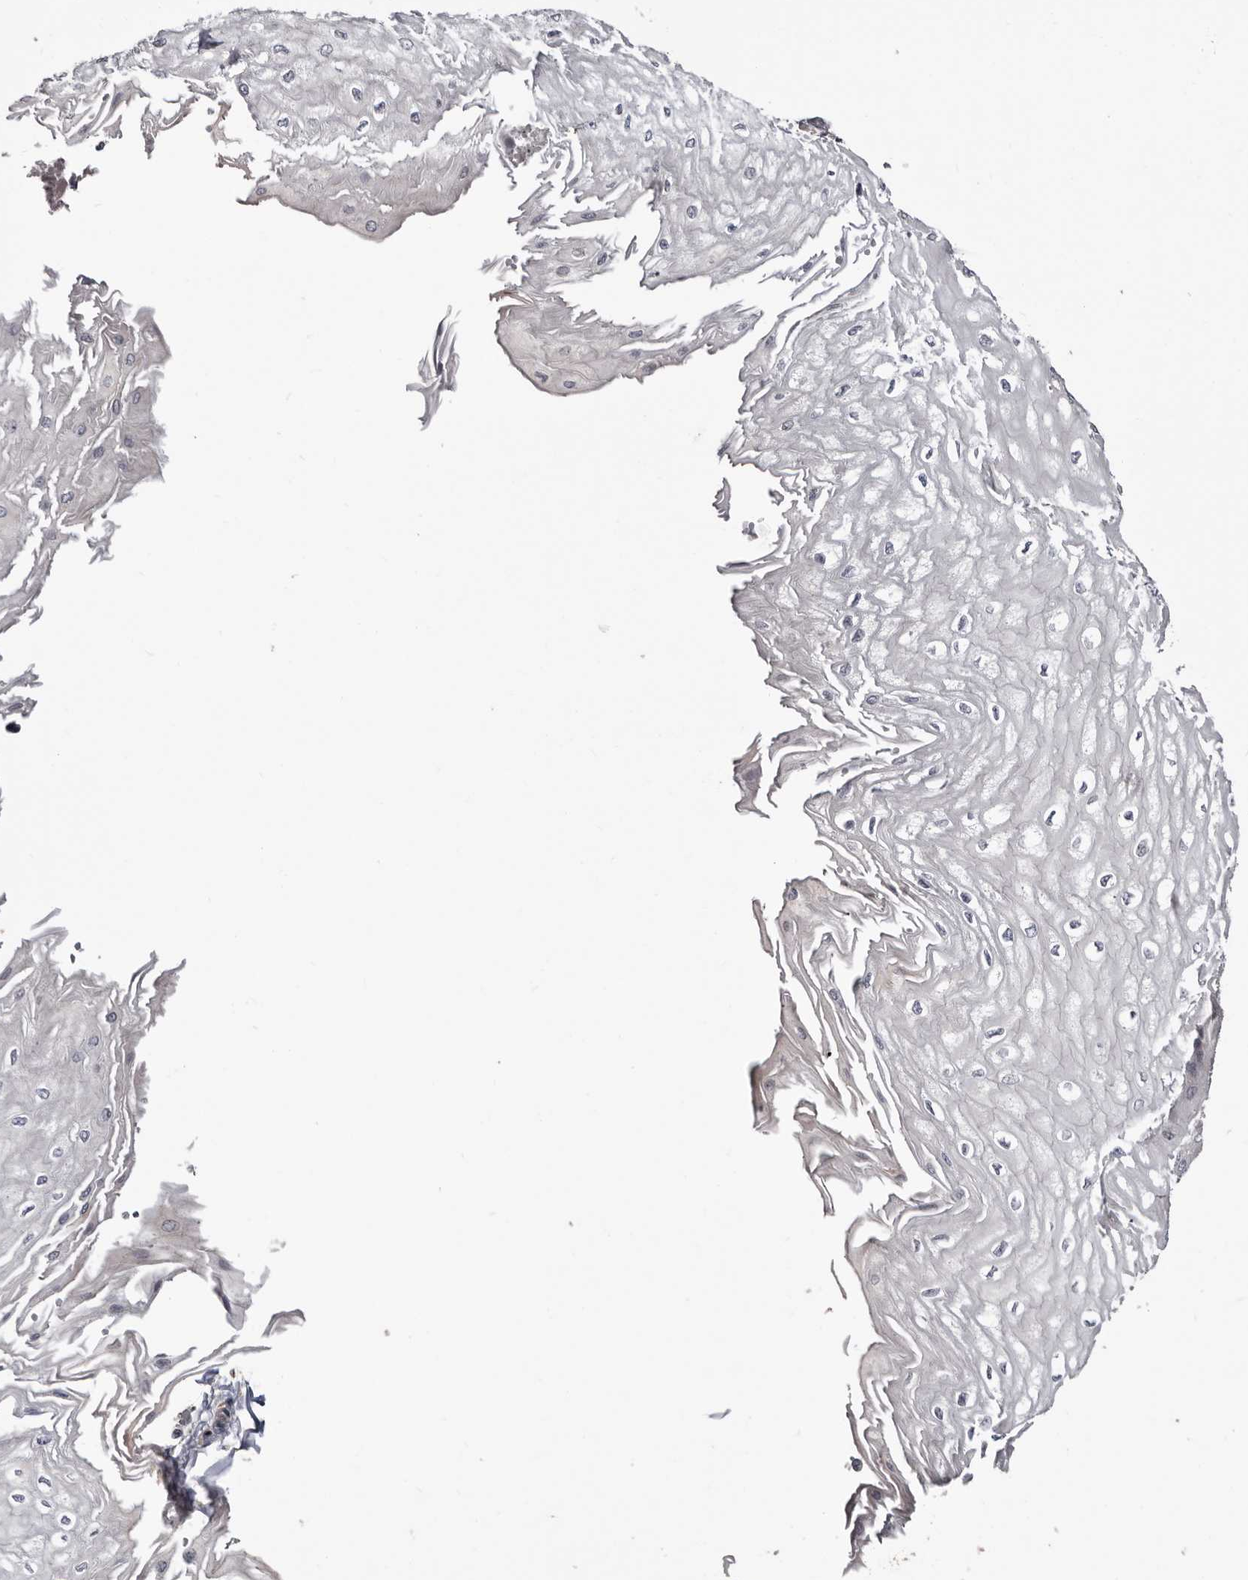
{"staining": {"intensity": "negative", "quantity": "none", "location": "none"}, "tissue": "esophagus", "cell_type": "Squamous epithelial cells", "image_type": "normal", "snomed": [{"axis": "morphology", "description": "Normal tissue, NOS"}, {"axis": "topography", "description": "Esophagus"}], "caption": "IHC histopathology image of unremarkable esophagus stained for a protein (brown), which exhibits no positivity in squamous epithelial cells.", "gene": "KHDRBS2", "patient": {"sex": "male", "age": 60}}